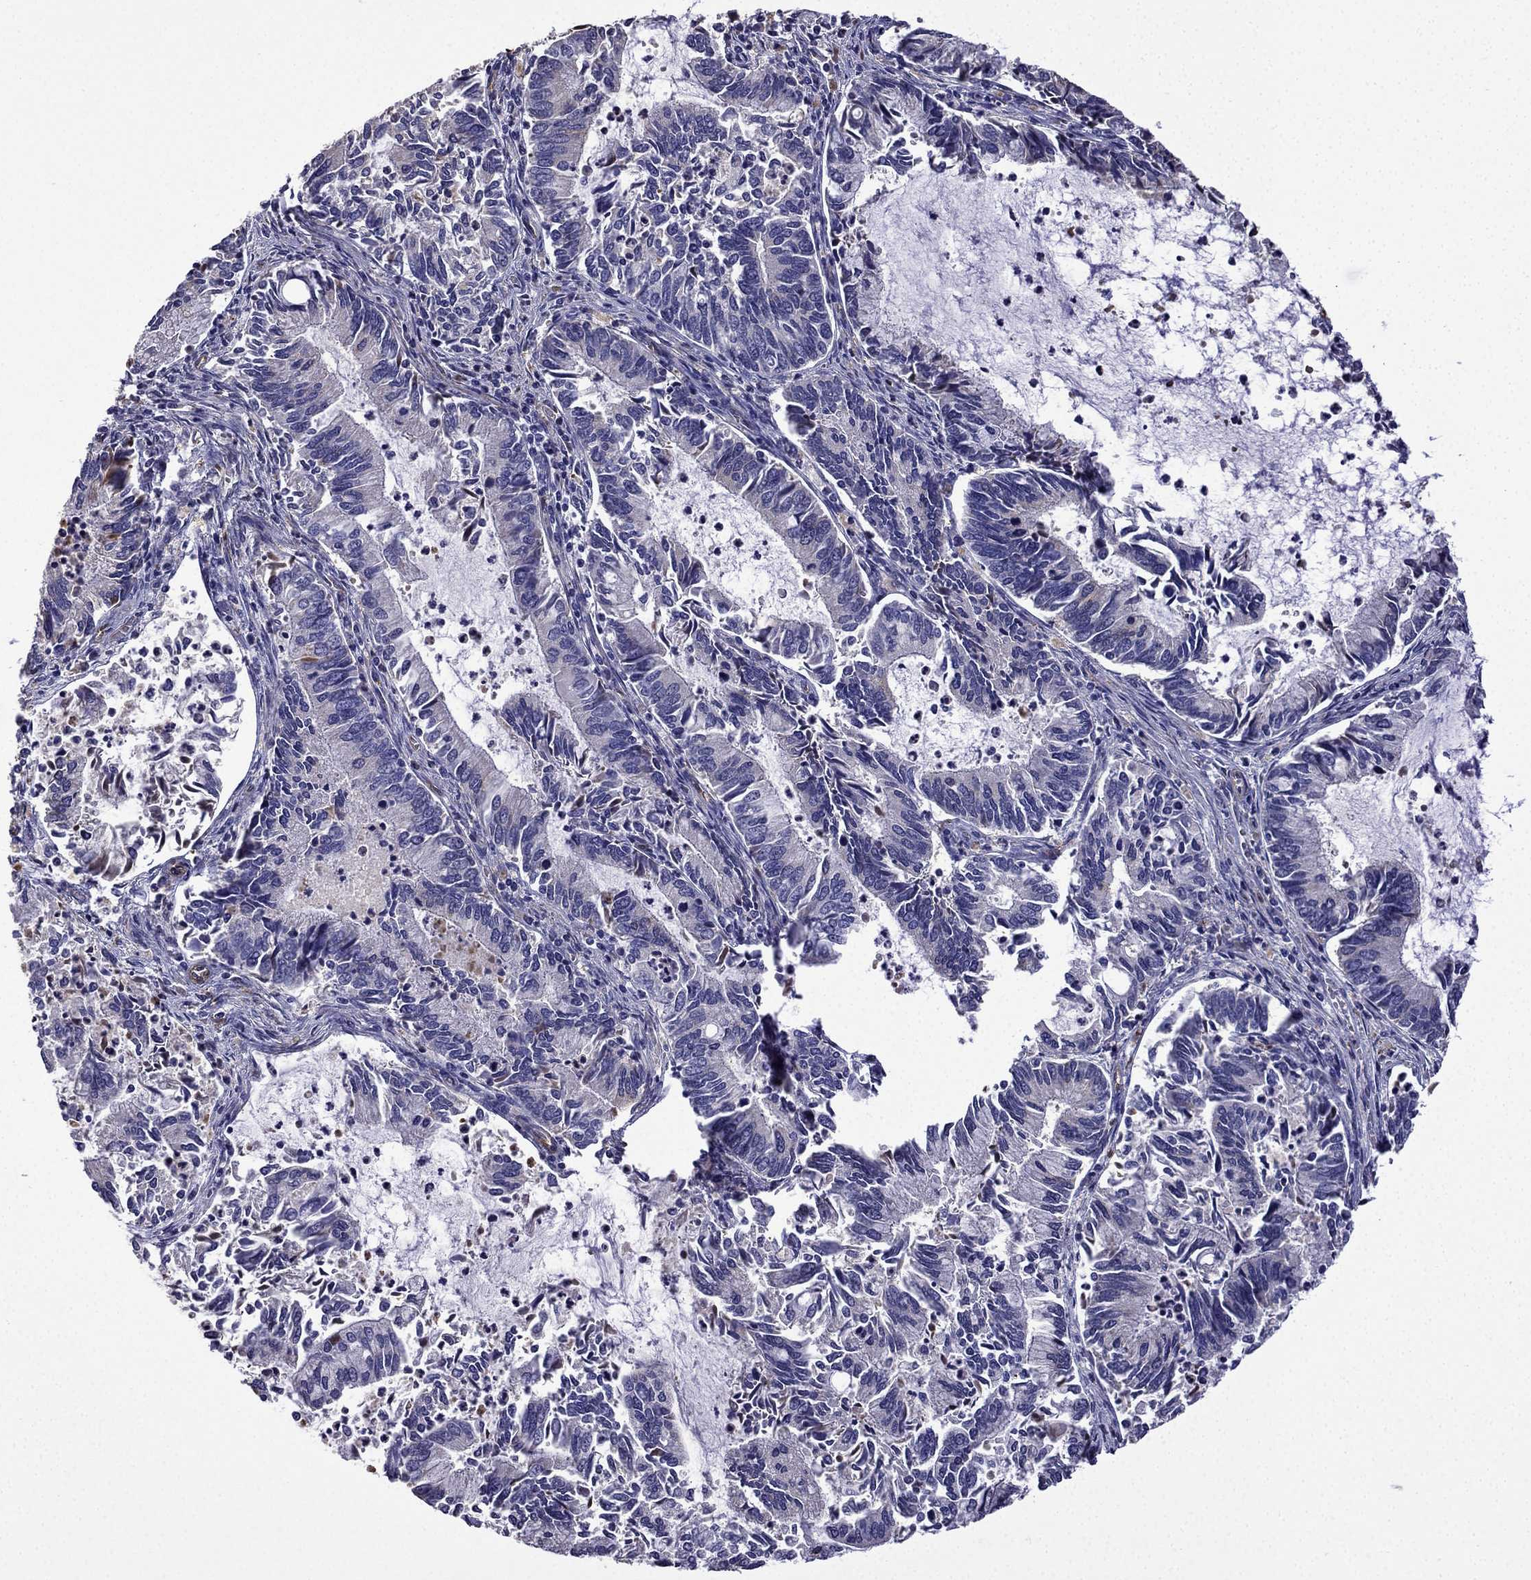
{"staining": {"intensity": "negative", "quantity": "none", "location": "none"}, "tissue": "cervical cancer", "cell_type": "Tumor cells", "image_type": "cancer", "snomed": [{"axis": "morphology", "description": "Adenocarcinoma, NOS"}, {"axis": "topography", "description": "Cervix"}], "caption": "IHC of cervical cancer shows no expression in tumor cells. Brightfield microscopy of IHC stained with DAB (3,3'-diaminobenzidine) (brown) and hematoxylin (blue), captured at high magnification.", "gene": "MAP4", "patient": {"sex": "female", "age": 42}}